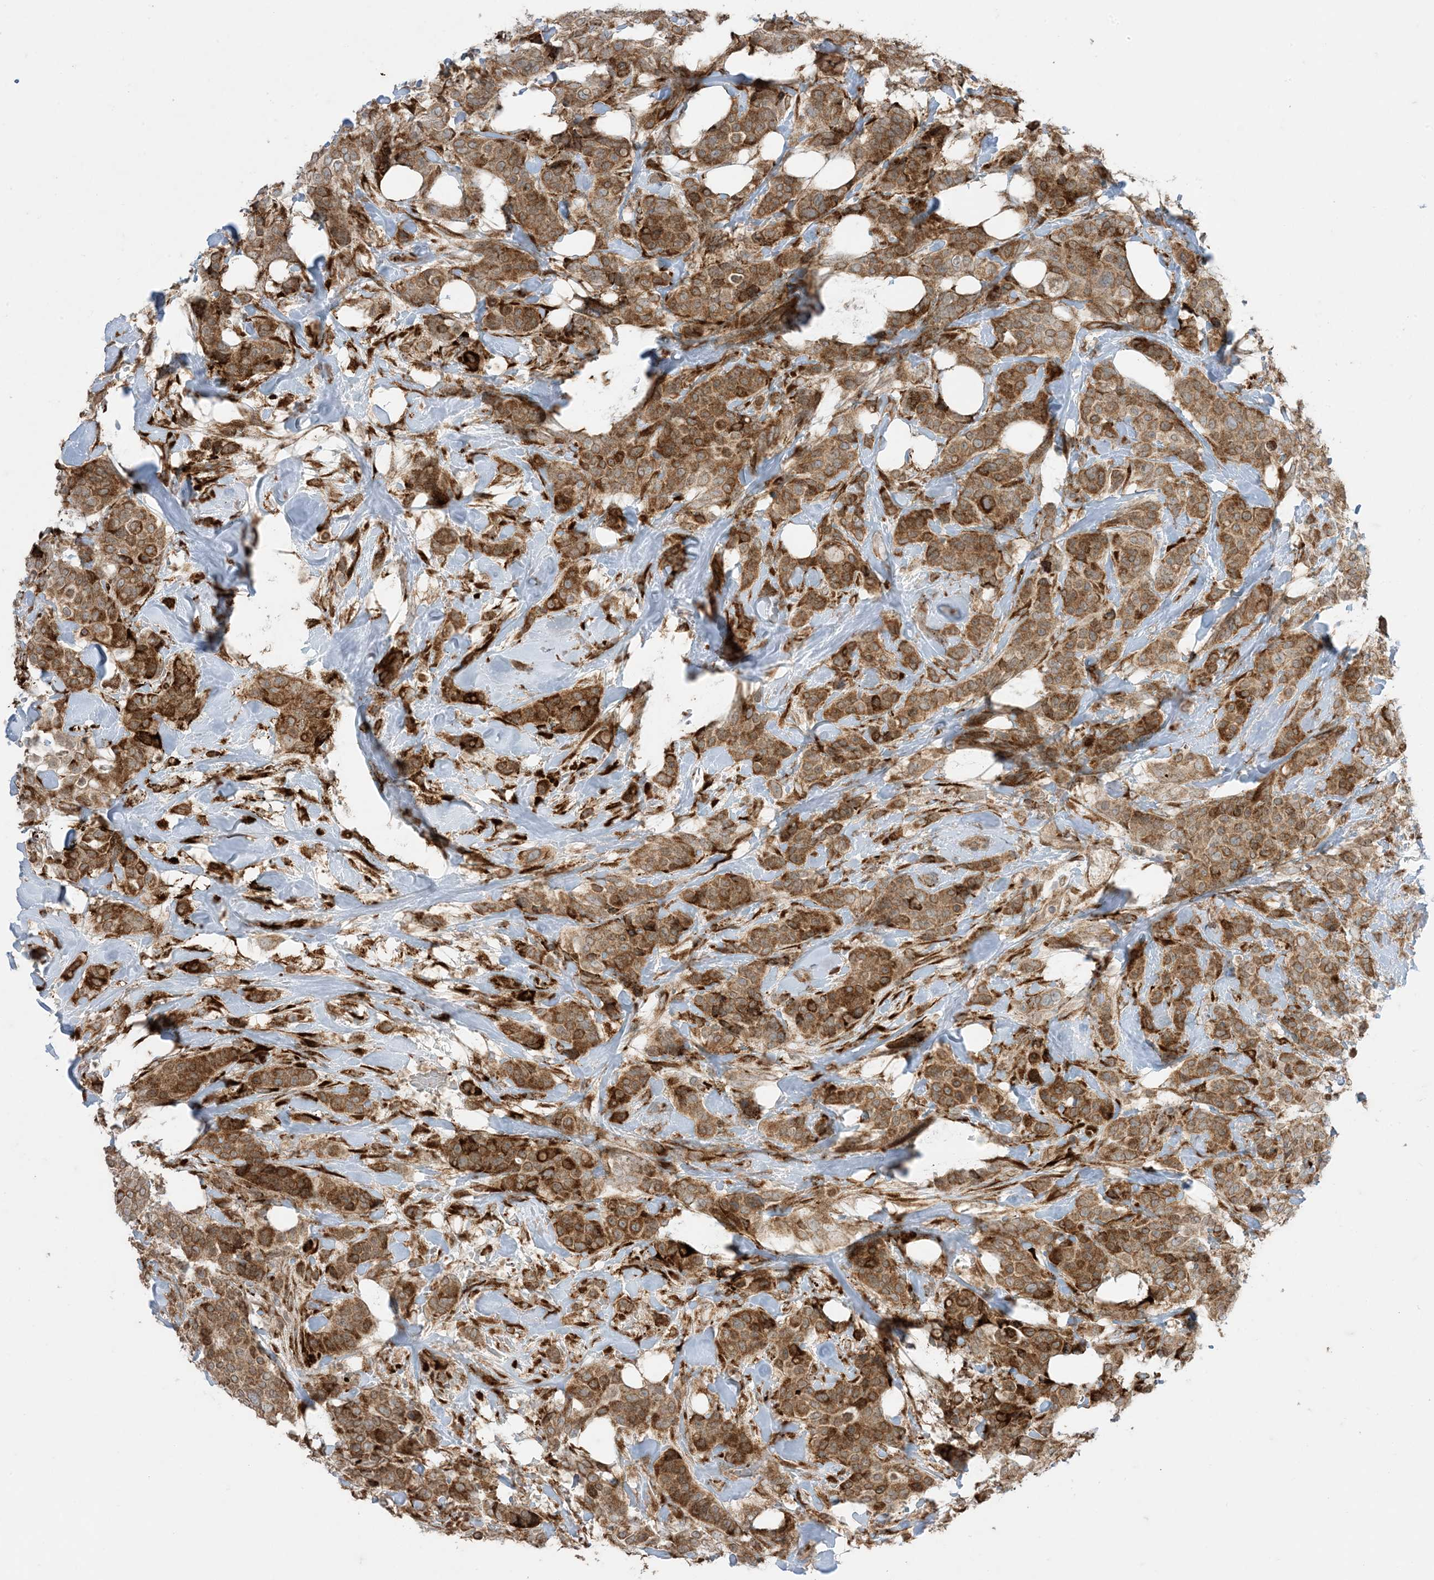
{"staining": {"intensity": "moderate", "quantity": ">75%", "location": "cytoplasmic/membranous"}, "tissue": "breast cancer", "cell_type": "Tumor cells", "image_type": "cancer", "snomed": [{"axis": "morphology", "description": "Lobular carcinoma"}, {"axis": "topography", "description": "Breast"}], "caption": "Tumor cells display medium levels of moderate cytoplasmic/membranous positivity in approximately >75% of cells in breast cancer (lobular carcinoma). Using DAB (brown) and hematoxylin (blue) stains, captured at high magnification using brightfield microscopy.", "gene": "ODC1", "patient": {"sex": "female", "age": 51}}